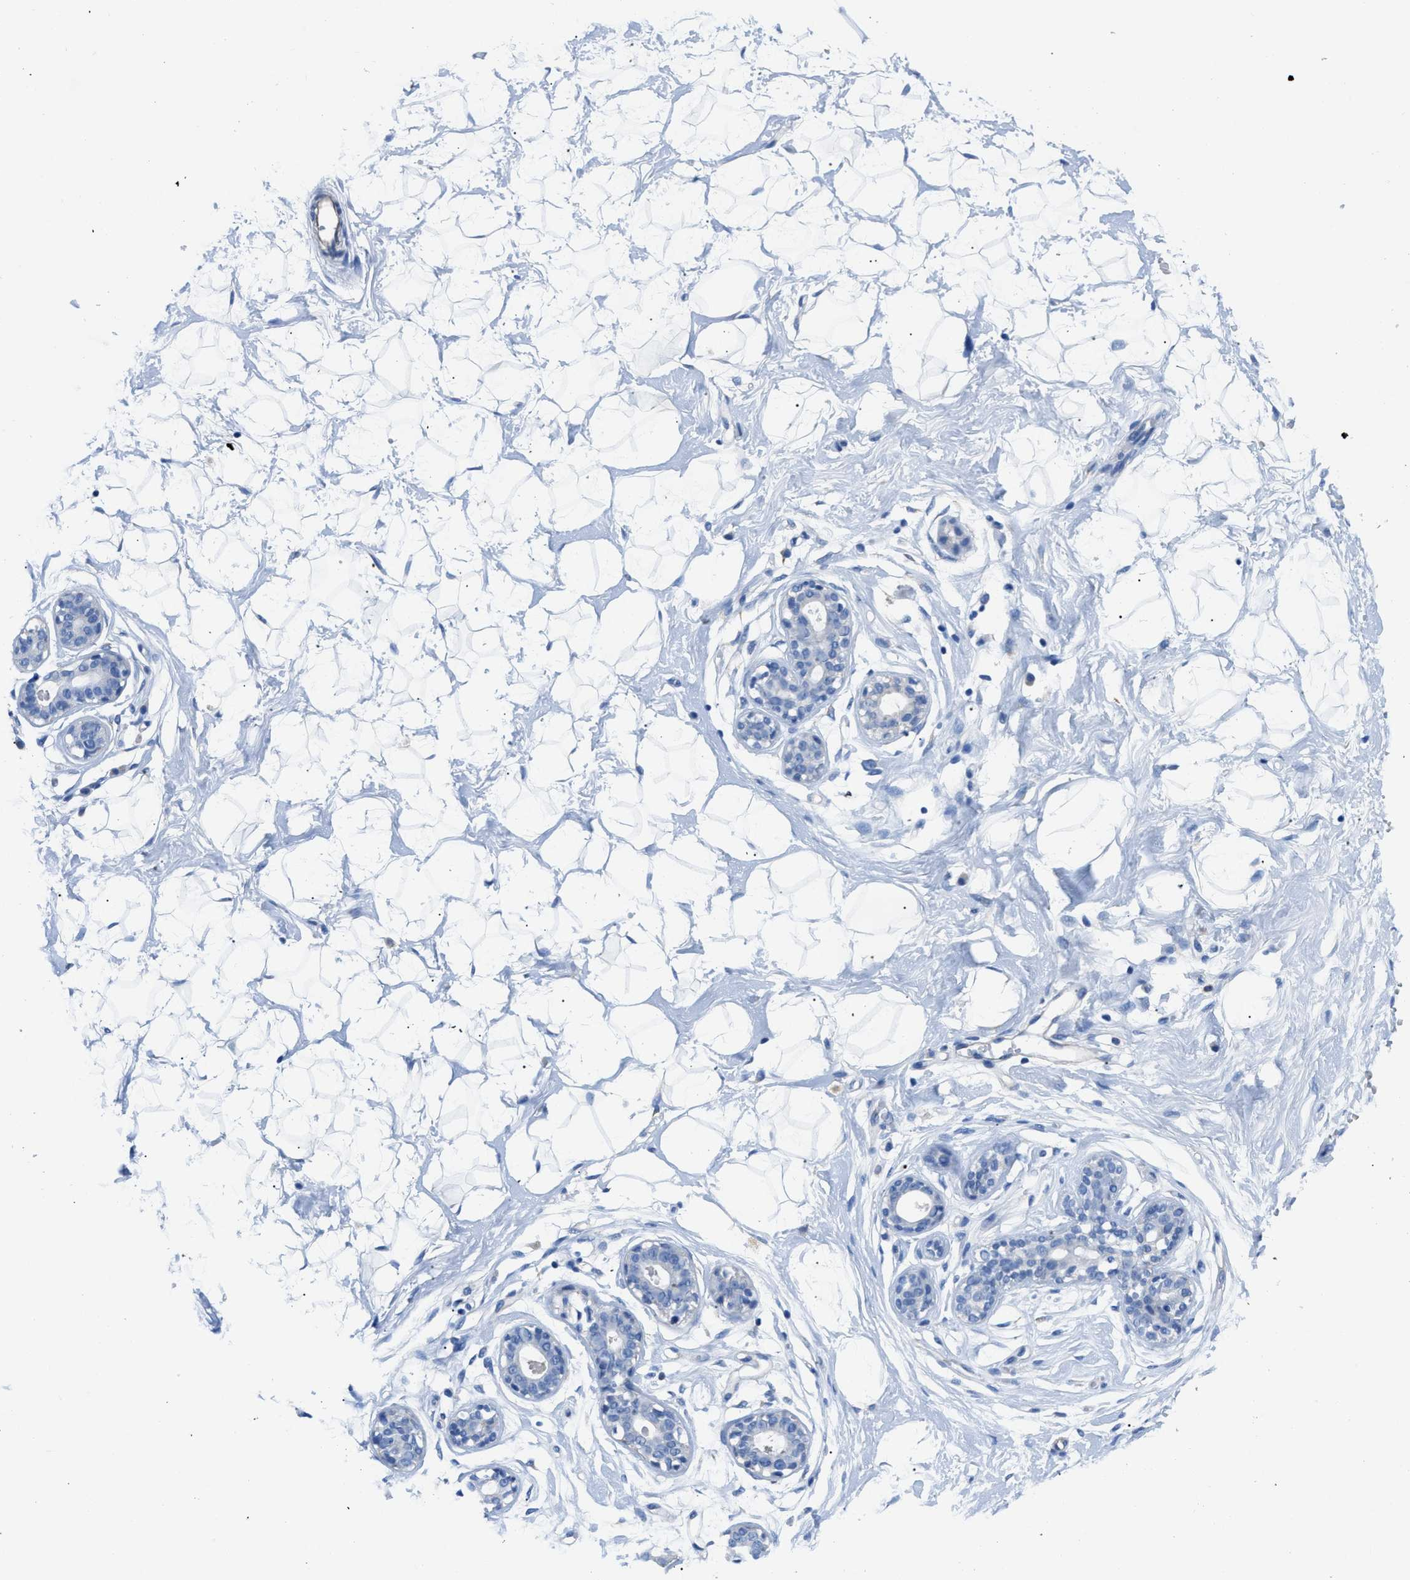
{"staining": {"intensity": "negative", "quantity": "none", "location": "none"}, "tissue": "breast", "cell_type": "Adipocytes", "image_type": "normal", "snomed": [{"axis": "morphology", "description": "Normal tissue, NOS"}, {"axis": "topography", "description": "Breast"}], "caption": "IHC micrograph of benign breast stained for a protein (brown), which demonstrates no expression in adipocytes.", "gene": "ITPR1", "patient": {"sex": "female", "age": 23}}